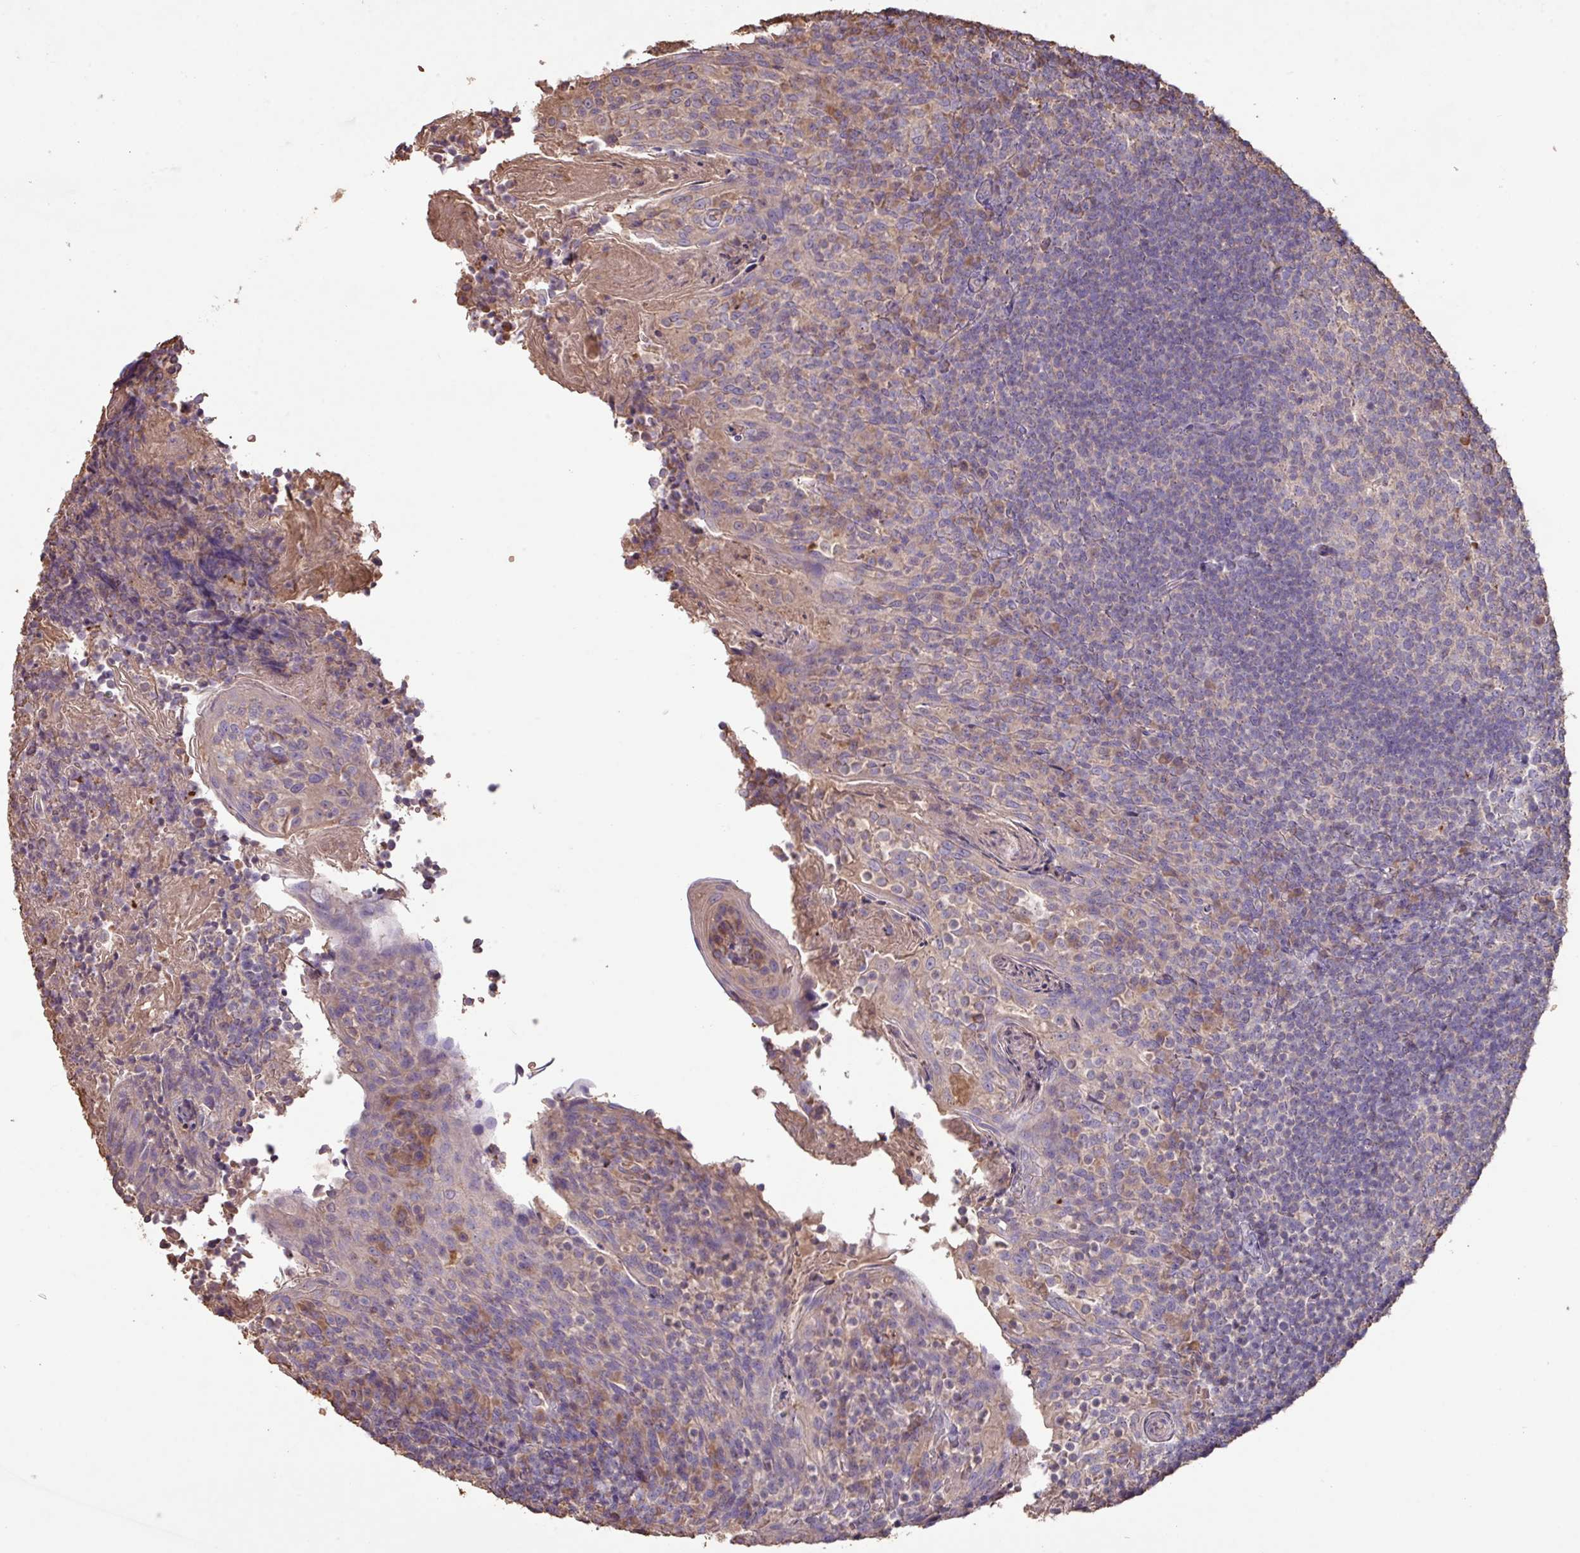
{"staining": {"intensity": "weak", "quantity": "<25%", "location": "cytoplasmic/membranous"}, "tissue": "tonsil", "cell_type": "Germinal center cells", "image_type": "normal", "snomed": [{"axis": "morphology", "description": "Normal tissue, NOS"}, {"axis": "topography", "description": "Tonsil"}], "caption": "A micrograph of human tonsil is negative for staining in germinal center cells.", "gene": "CAMK2A", "patient": {"sex": "female", "age": 10}}